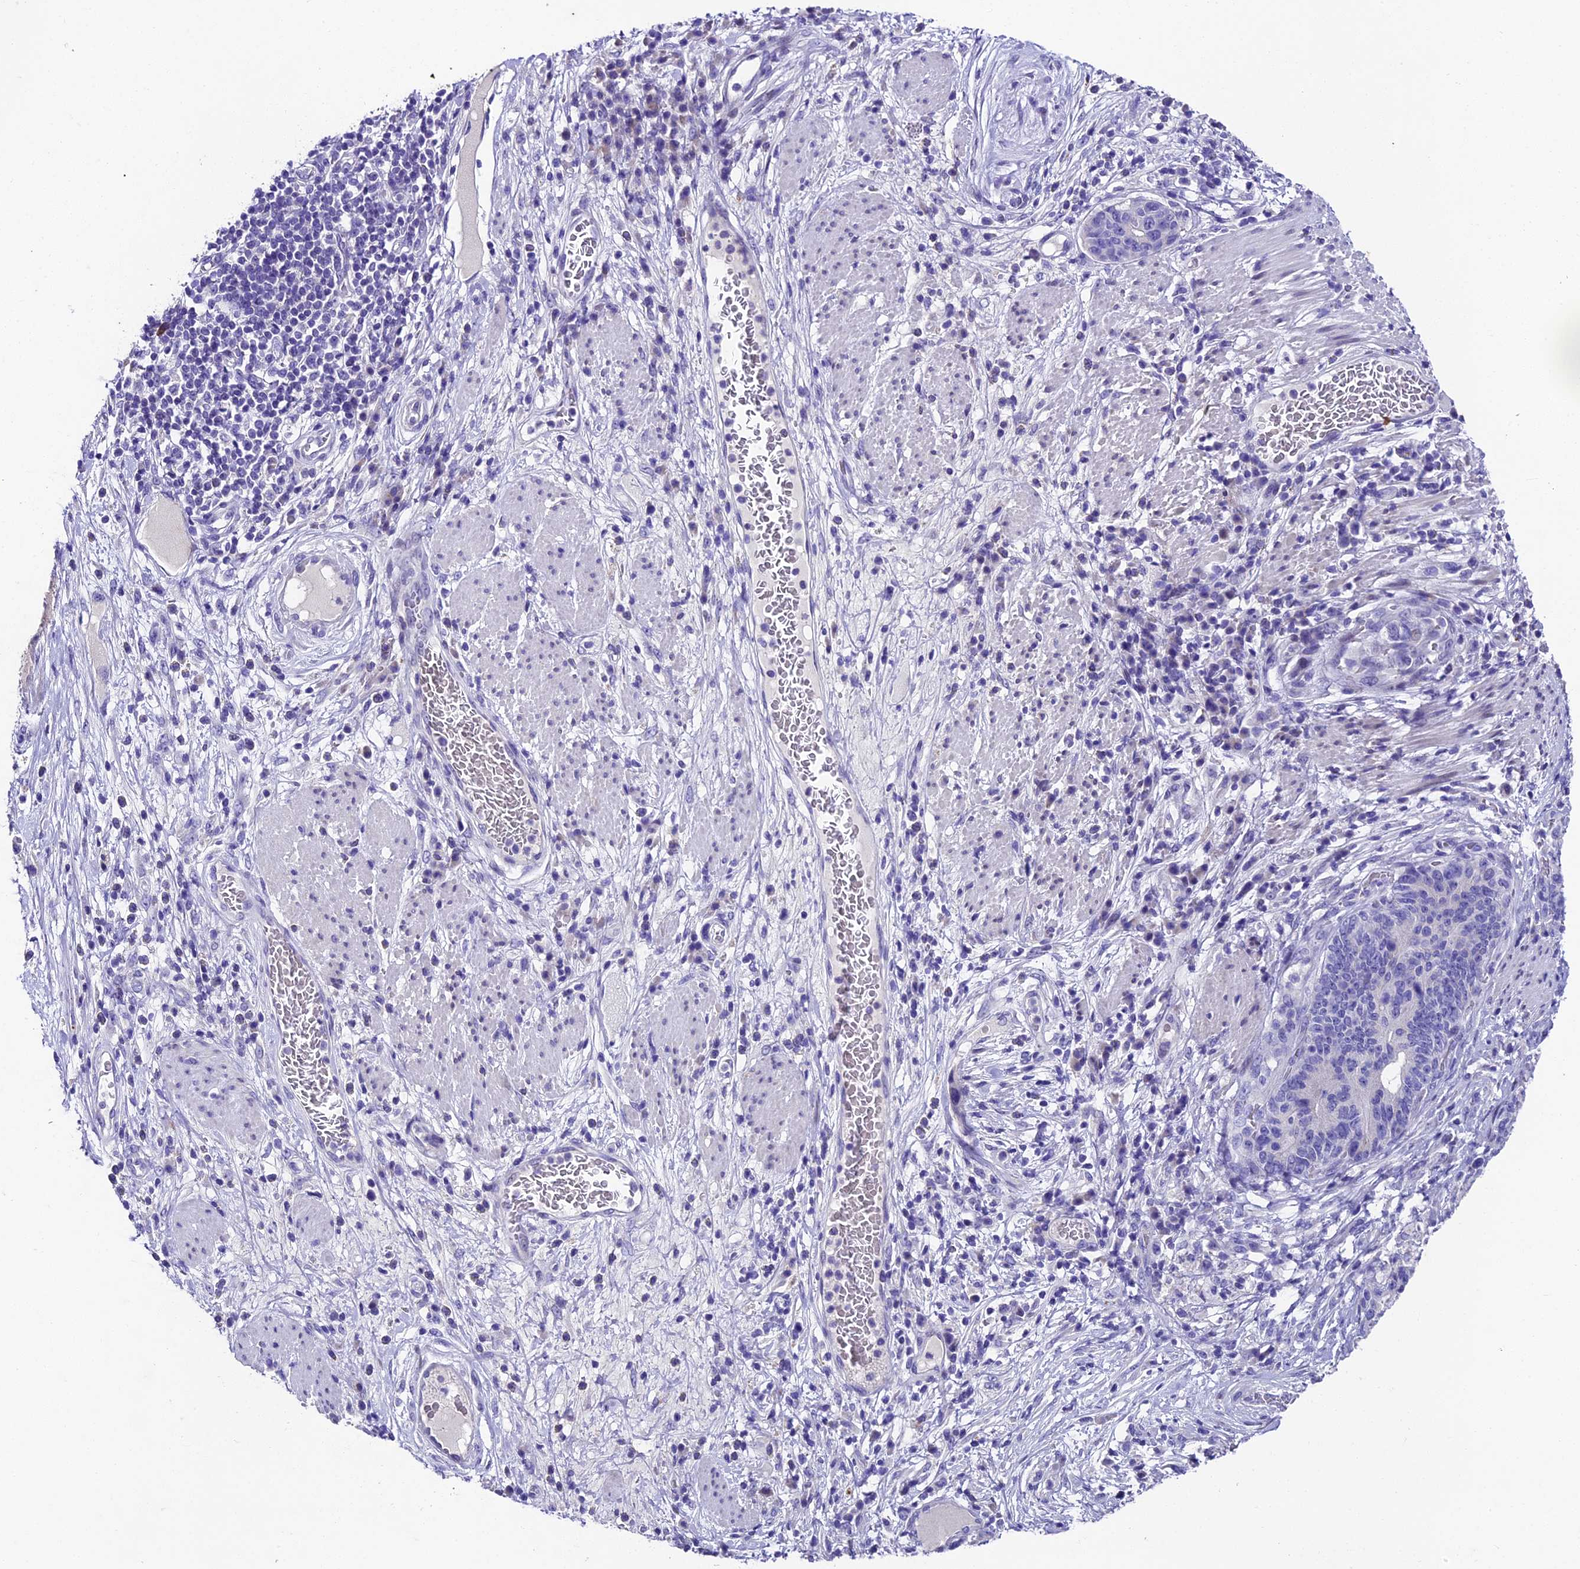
{"staining": {"intensity": "negative", "quantity": "none", "location": "none"}, "tissue": "stomach cancer", "cell_type": "Tumor cells", "image_type": "cancer", "snomed": [{"axis": "morphology", "description": "Normal tissue, NOS"}, {"axis": "morphology", "description": "Adenocarcinoma, NOS"}, {"axis": "topography", "description": "Stomach"}], "caption": "The immunohistochemistry (IHC) image has no significant positivity in tumor cells of stomach cancer (adenocarcinoma) tissue.", "gene": "IFT140", "patient": {"sex": "female", "age": 64}}